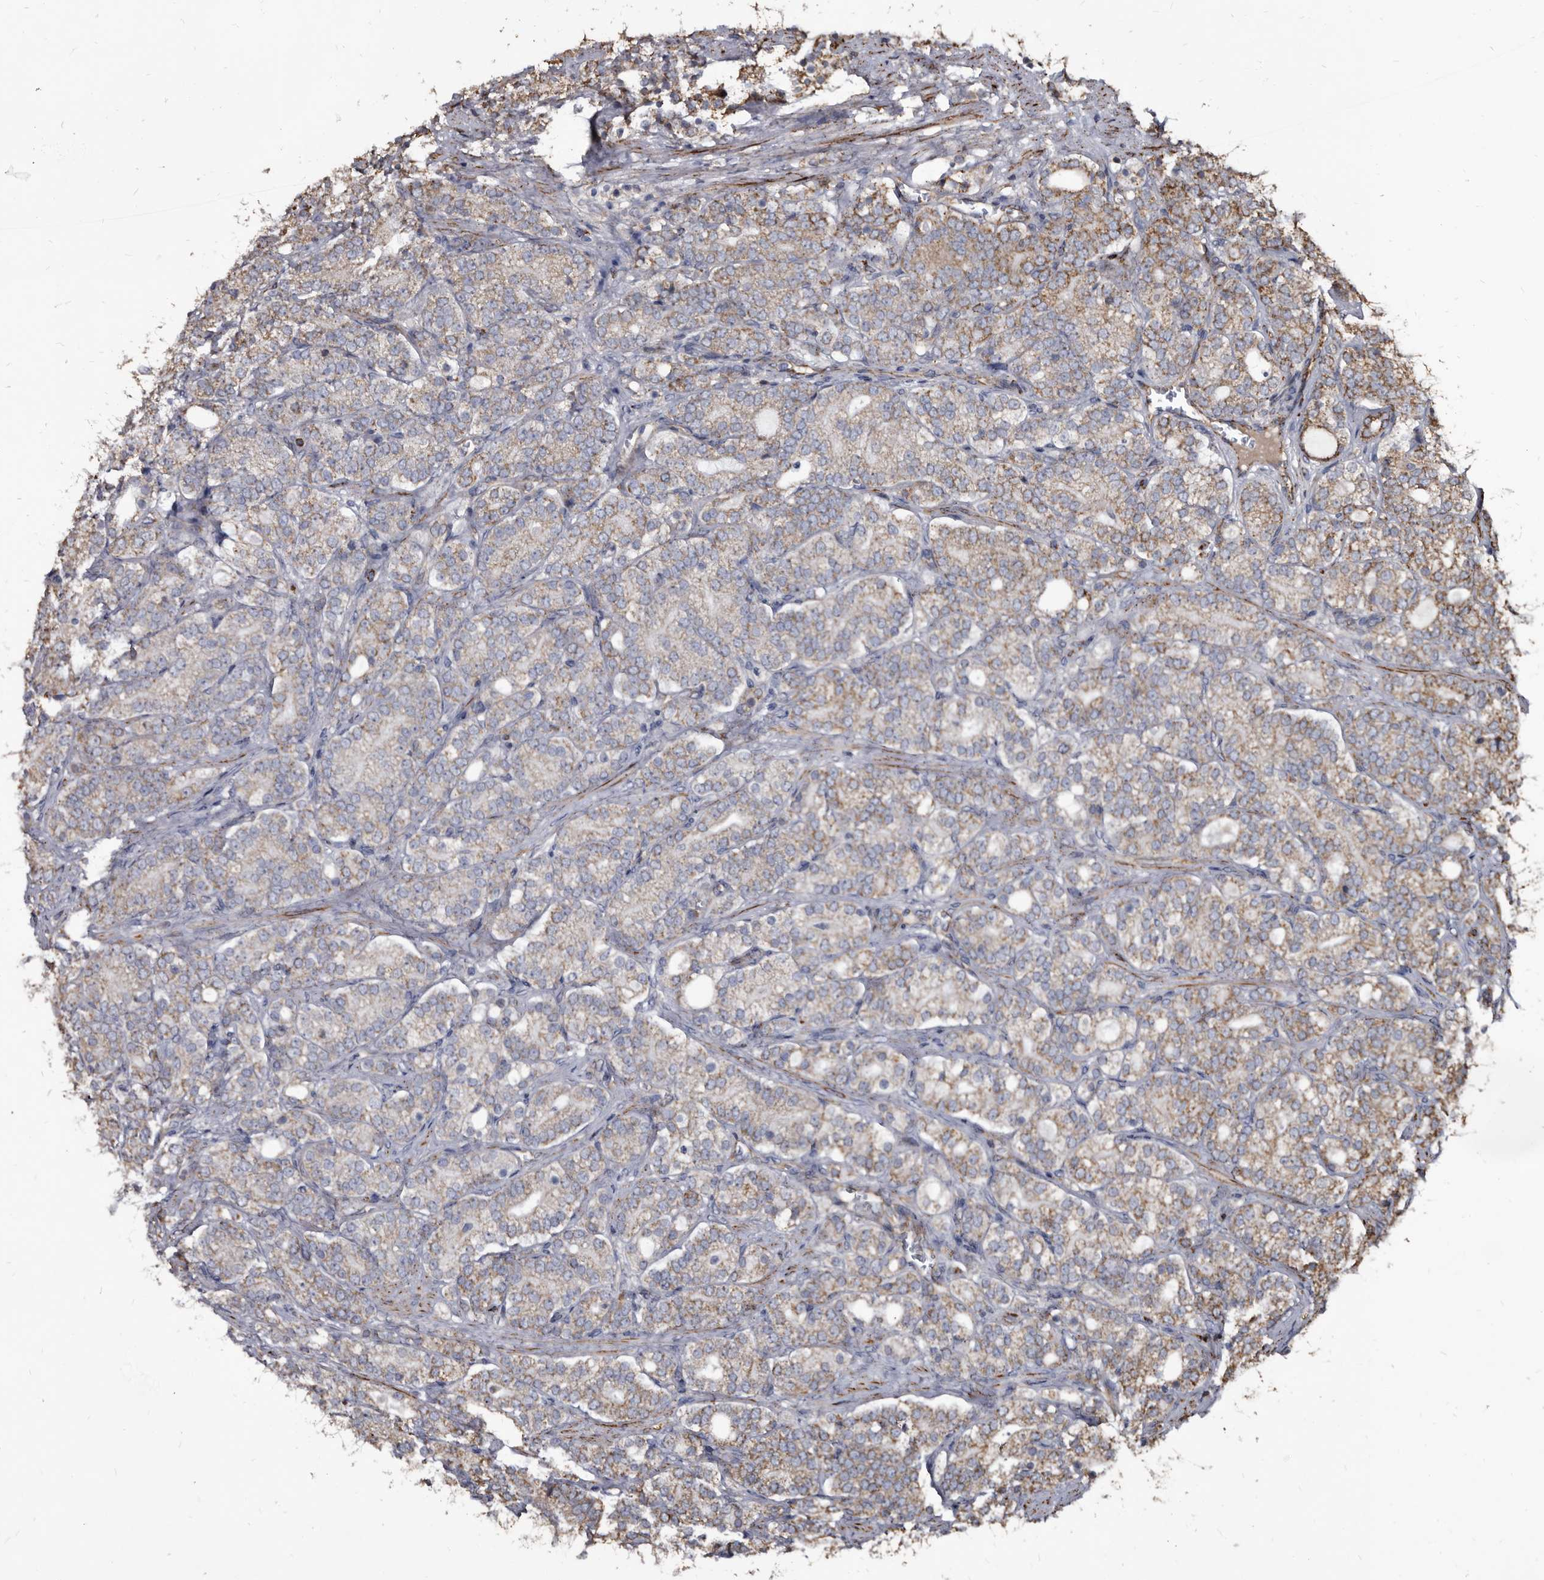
{"staining": {"intensity": "moderate", "quantity": ">75%", "location": "cytoplasmic/membranous"}, "tissue": "prostate cancer", "cell_type": "Tumor cells", "image_type": "cancer", "snomed": [{"axis": "morphology", "description": "Adenocarcinoma, High grade"}, {"axis": "topography", "description": "Prostate"}], "caption": "Immunohistochemical staining of human prostate cancer displays medium levels of moderate cytoplasmic/membranous protein positivity in approximately >75% of tumor cells.", "gene": "CTSA", "patient": {"sex": "male", "age": 57}}